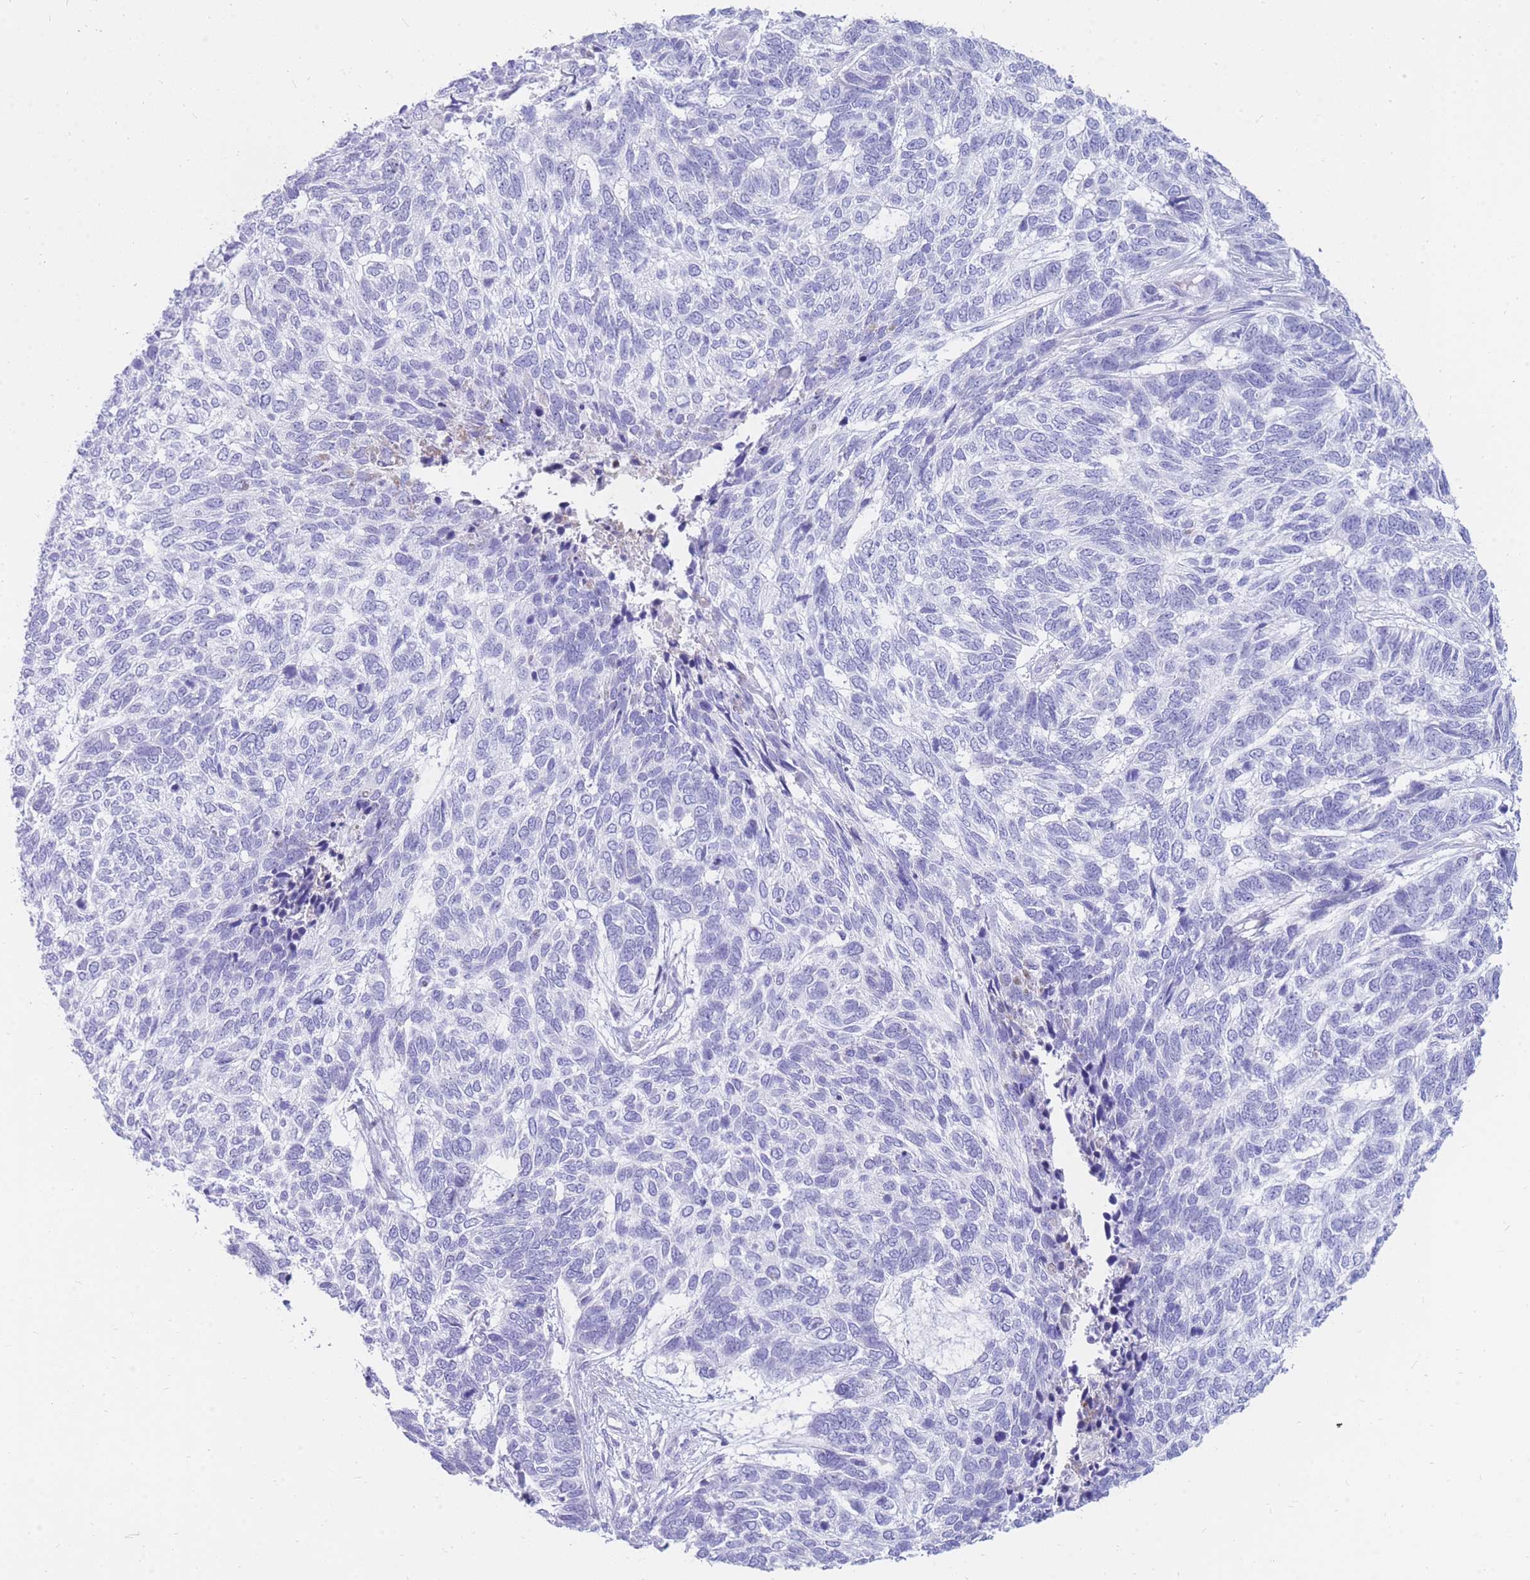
{"staining": {"intensity": "negative", "quantity": "none", "location": "none"}, "tissue": "skin cancer", "cell_type": "Tumor cells", "image_type": "cancer", "snomed": [{"axis": "morphology", "description": "Basal cell carcinoma"}, {"axis": "topography", "description": "Skin"}], "caption": "High magnification brightfield microscopy of basal cell carcinoma (skin) stained with DAB (brown) and counterstained with hematoxylin (blue): tumor cells show no significant positivity.", "gene": "NKX1-2", "patient": {"sex": "female", "age": 65}}